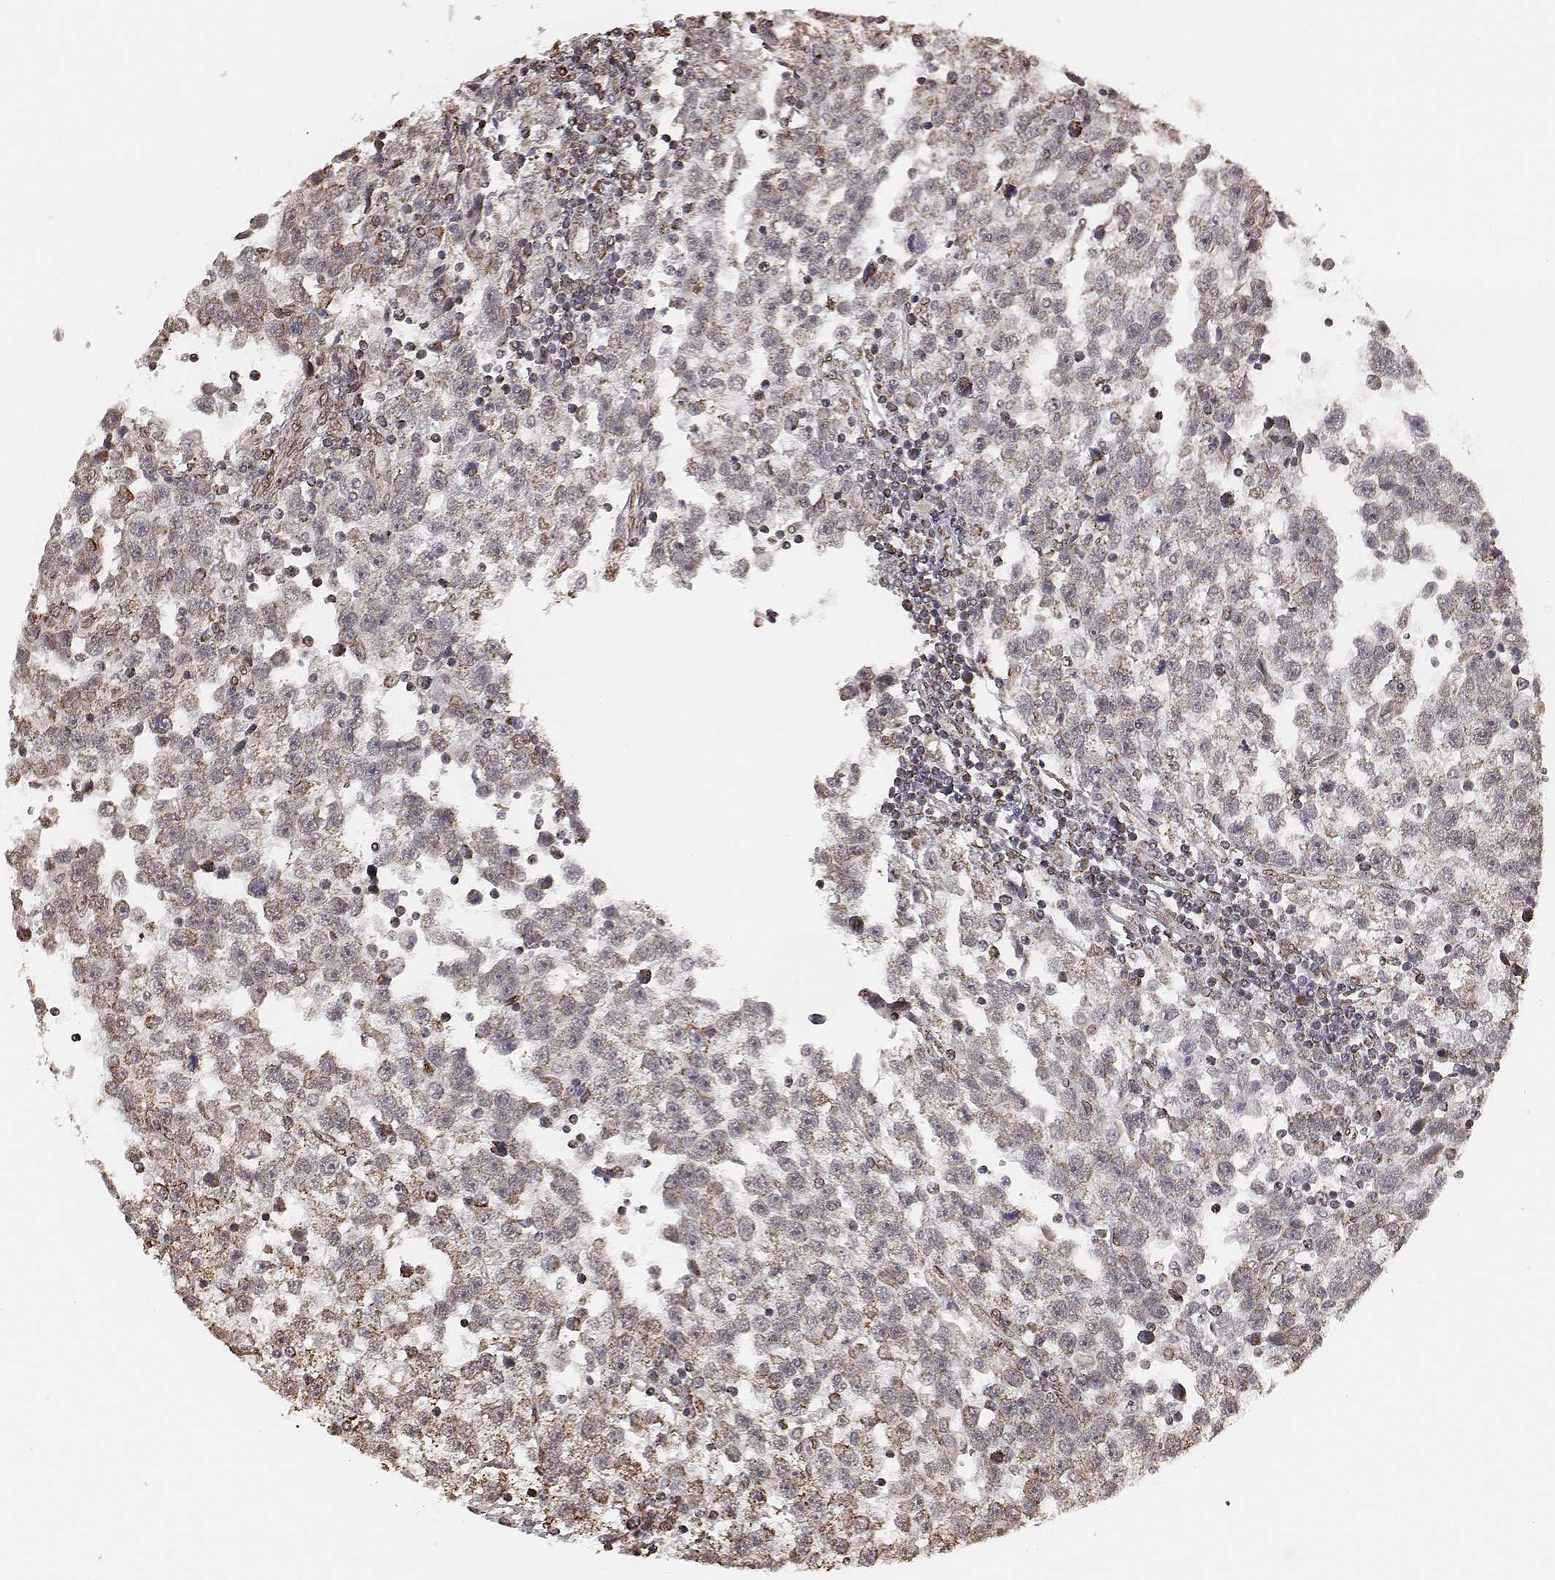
{"staining": {"intensity": "moderate", "quantity": "<25%", "location": "cytoplasmic/membranous"}, "tissue": "testis cancer", "cell_type": "Tumor cells", "image_type": "cancer", "snomed": [{"axis": "morphology", "description": "Seminoma, NOS"}, {"axis": "topography", "description": "Testis"}], "caption": "Testis cancer stained with a brown dye shows moderate cytoplasmic/membranous positive expression in approximately <25% of tumor cells.", "gene": "ACOT2", "patient": {"sex": "male", "age": 34}}